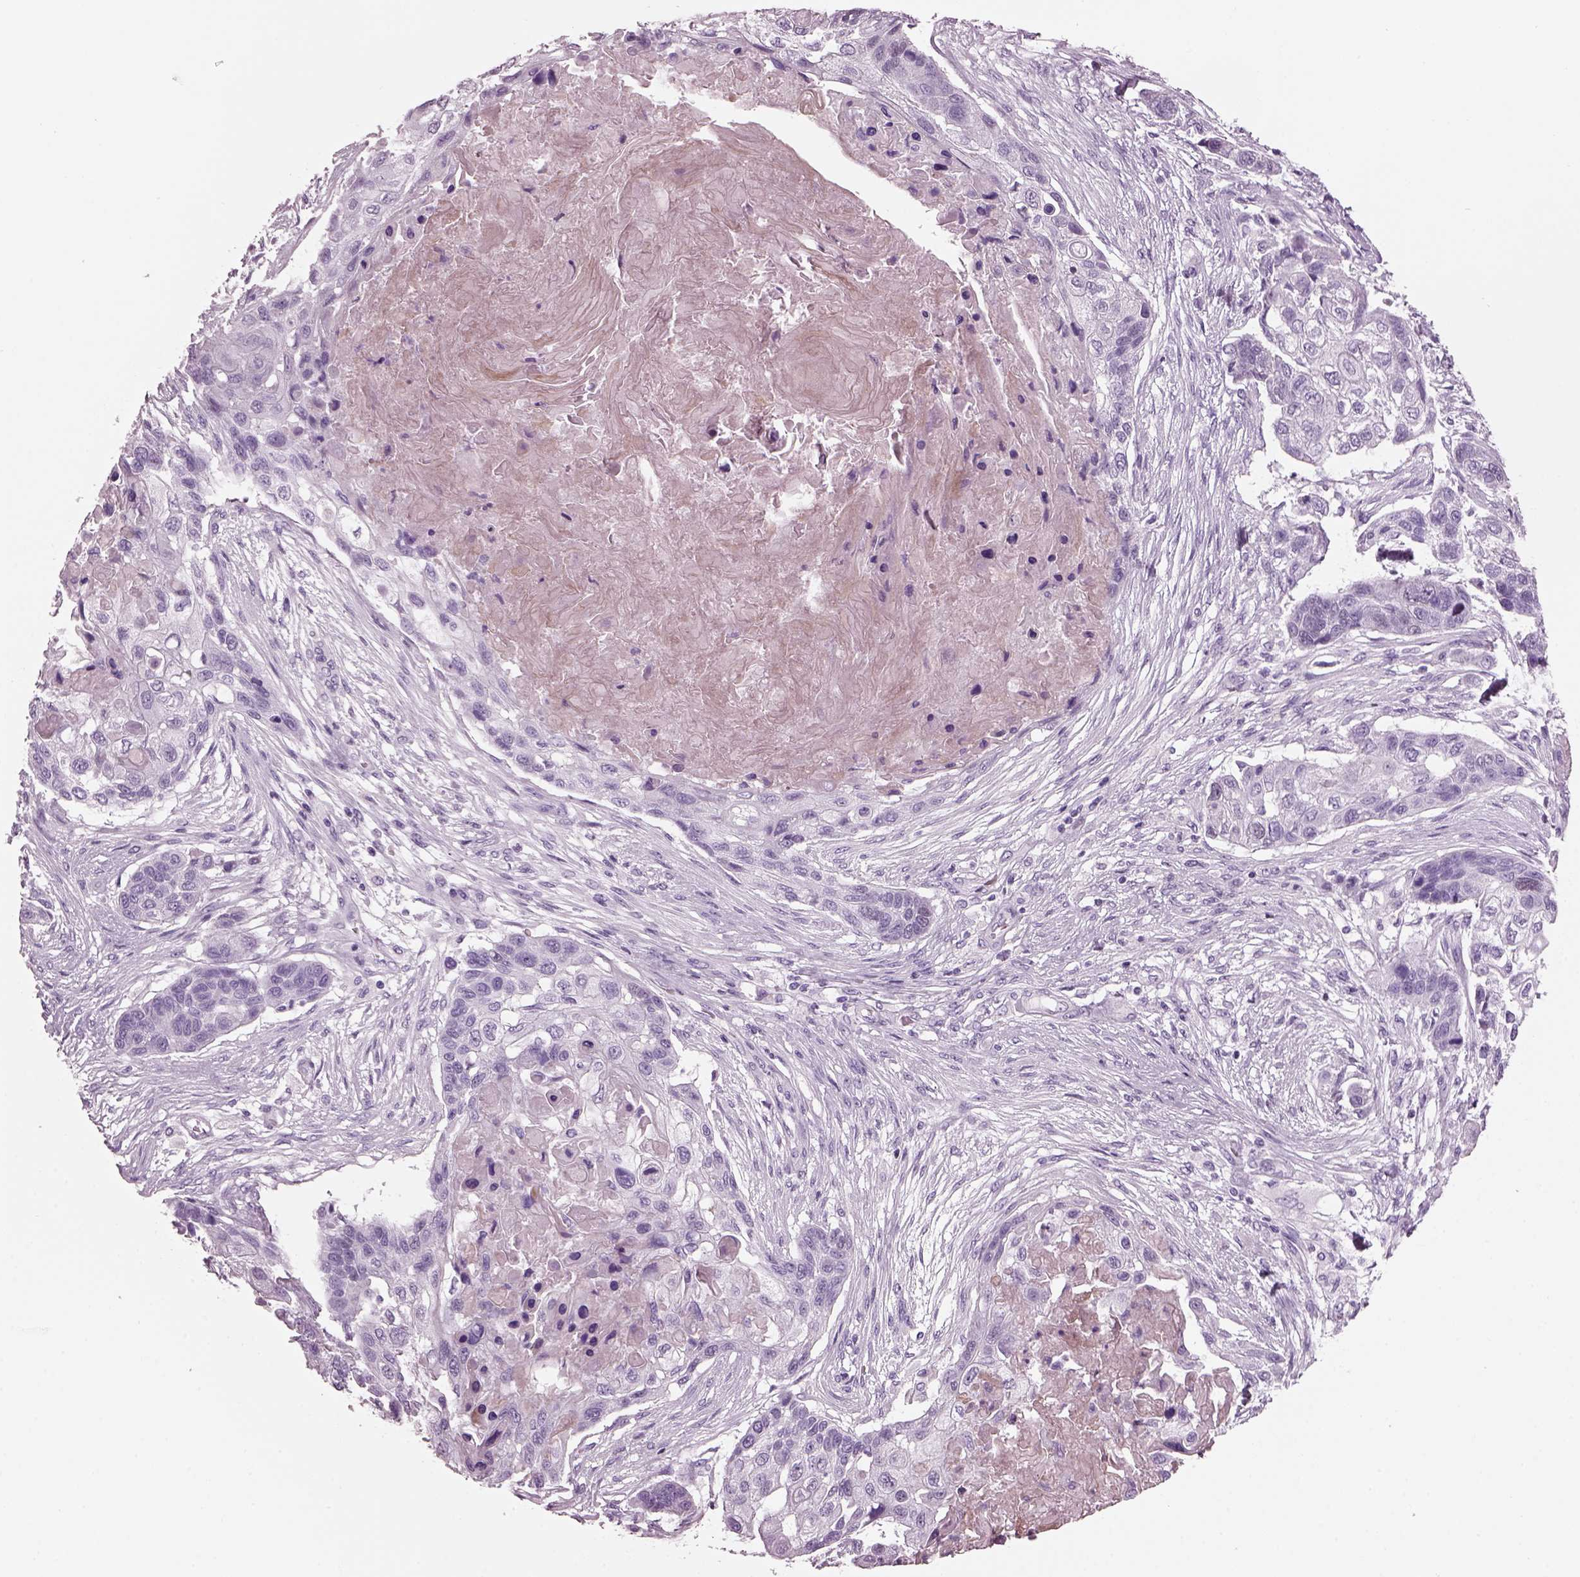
{"staining": {"intensity": "negative", "quantity": "none", "location": "none"}, "tissue": "lung cancer", "cell_type": "Tumor cells", "image_type": "cancer", "snomed": [{"axis": "morphology", "description": "Squamous cell carcinoma, NOS"}, {"axis": "topography", "description": "Lung"}], "caption": "A histopathology image of human squamous cell carcinoma (lung) is negative for staining in tumor cells.", "gene": "KRTAP3-2", "patient": {"sex": "male", "age": 69}}